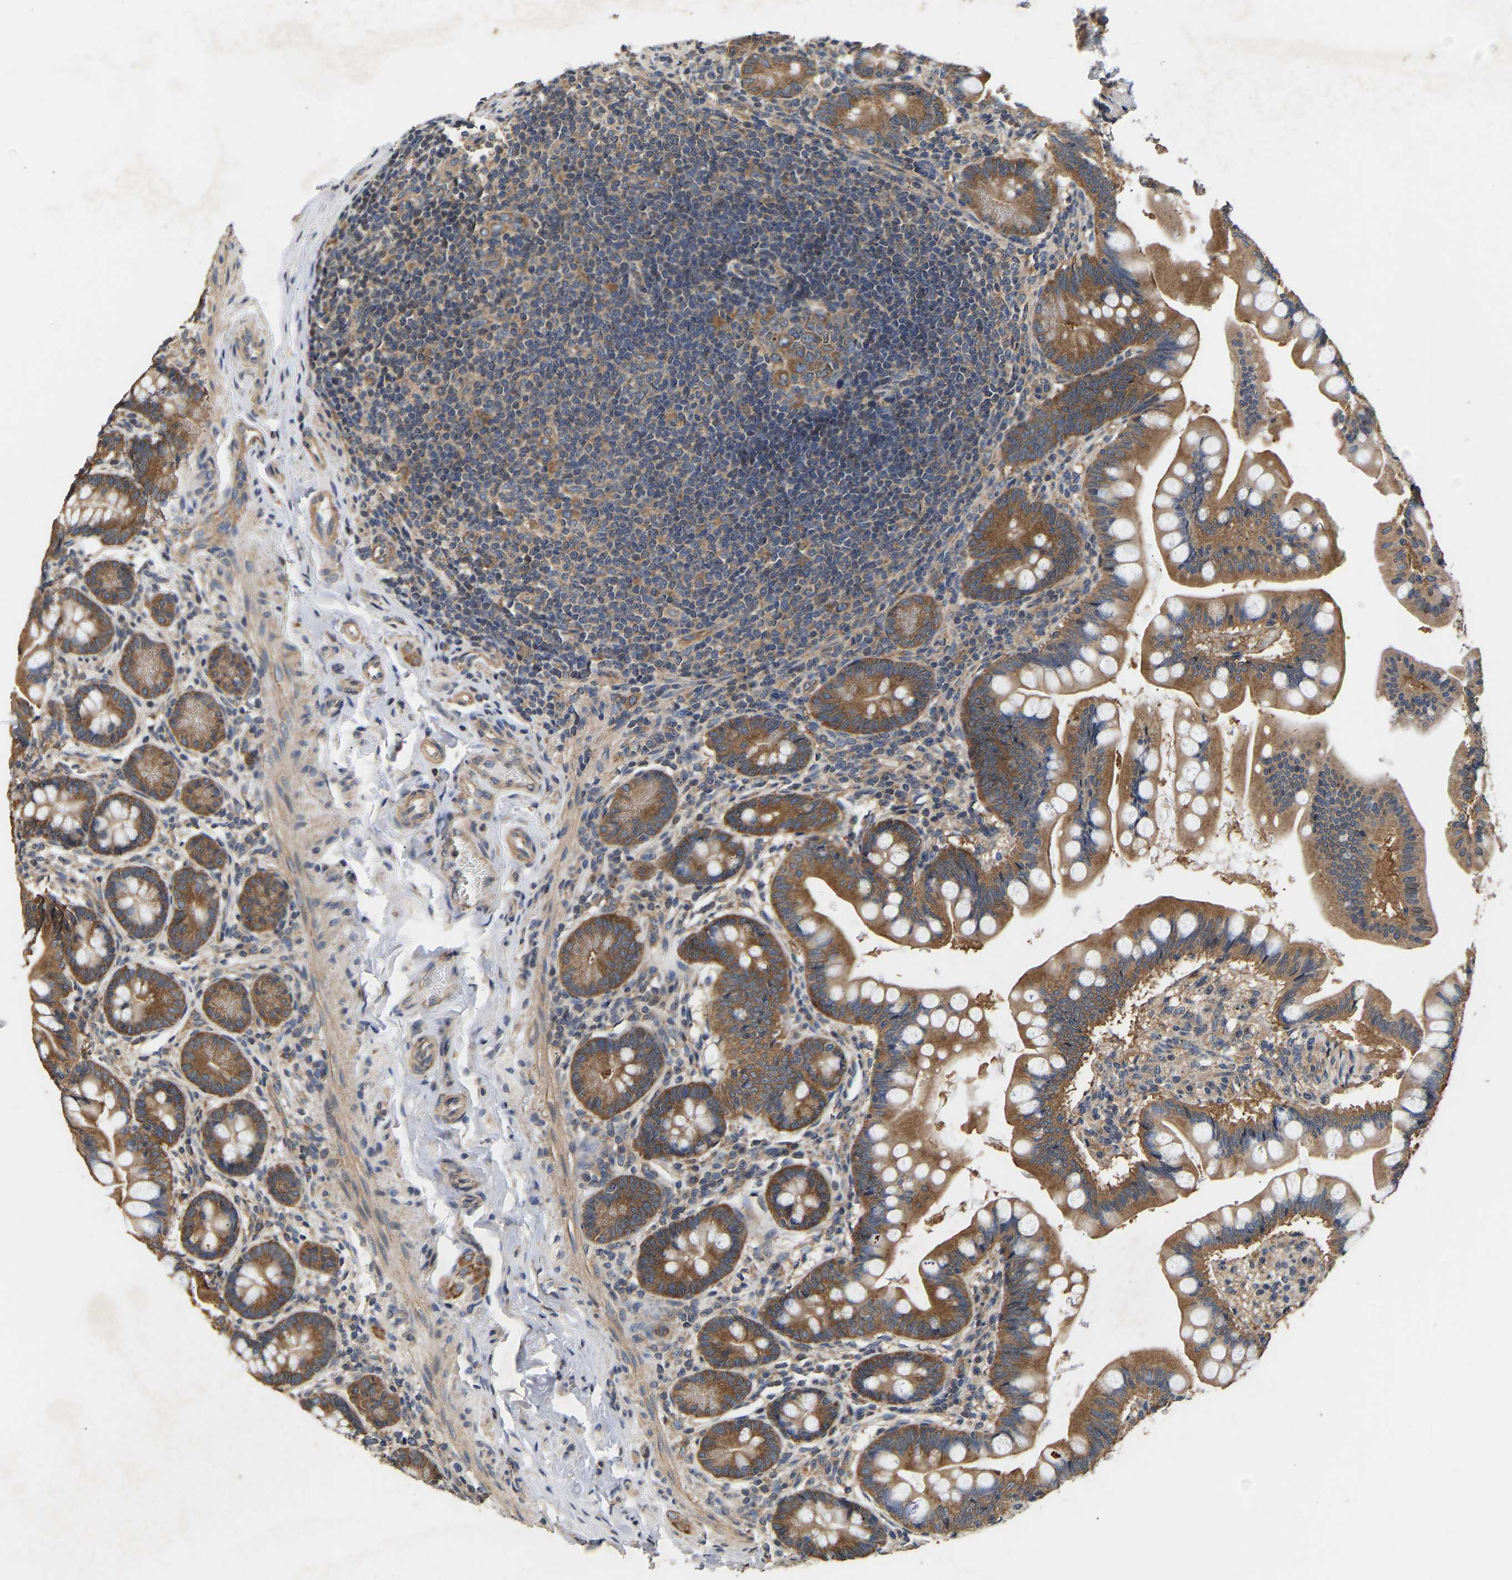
{"staining": {"intensity": "moderate", "quantity": ">75%", "location": "cytoplasmic/membranous"}, "tissue": "small intestine", "cell_type": "Glandular cells", "image_type": "normal", "snomed": [{"axis": "morphology", "description": "Normal tissue, NOS"}, {"axis": "topography", "description": "Small intestine"}], "caption": "Benign small intestine displays moderate cytoplasmic/membranous positivity in approximately >75% of glandular cells.", "gene": "AIMP2", "patient": {"sex": "male", "age": 7}}